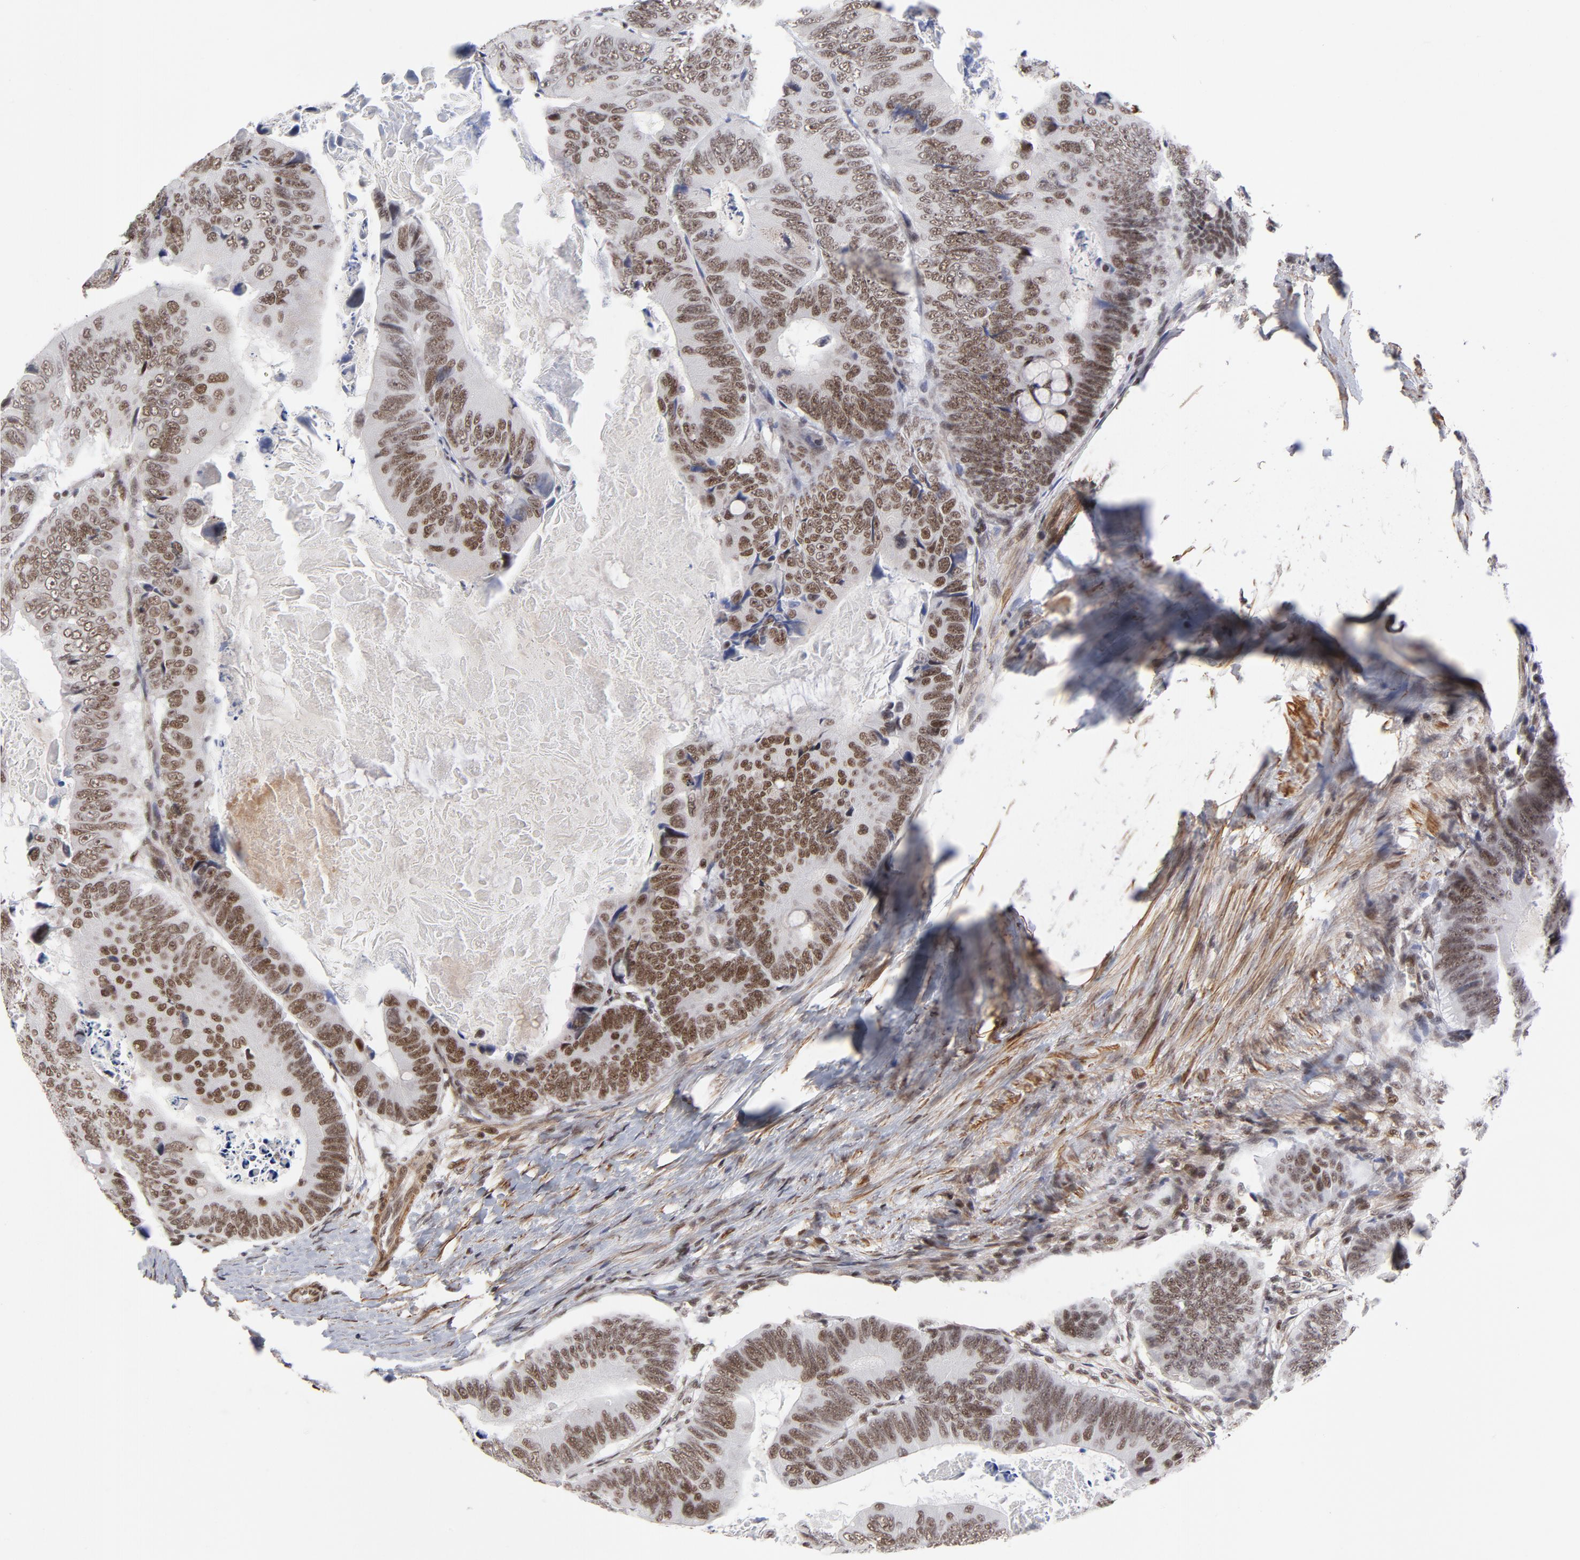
{"staining": {"intensity": "strong", "quantity": ">75%", "location": "nuclear"}, "tissue": "colorectal cancer", "cell_type": "Tumor cells", "image_type": "cancer", "snomed": [{"axis": "morphology", "description": "Adenocarcinoma, NOS"}, {"axis": "topography", "description": "Colon"}], "caption": "Immunohistochemical staining of human adenocarcinoma (colorectal) exhibits high levels of strong nuclear positivity in about >75% of tumor cells. The protein is stained brown, and the nuclei are stained in blue (DAB (3,3'-diaminobenzidine) IHC with brightfield microscopy, high magnification).", "gene": "CTCF", "patient": {"sex": "female", "age": 55}}